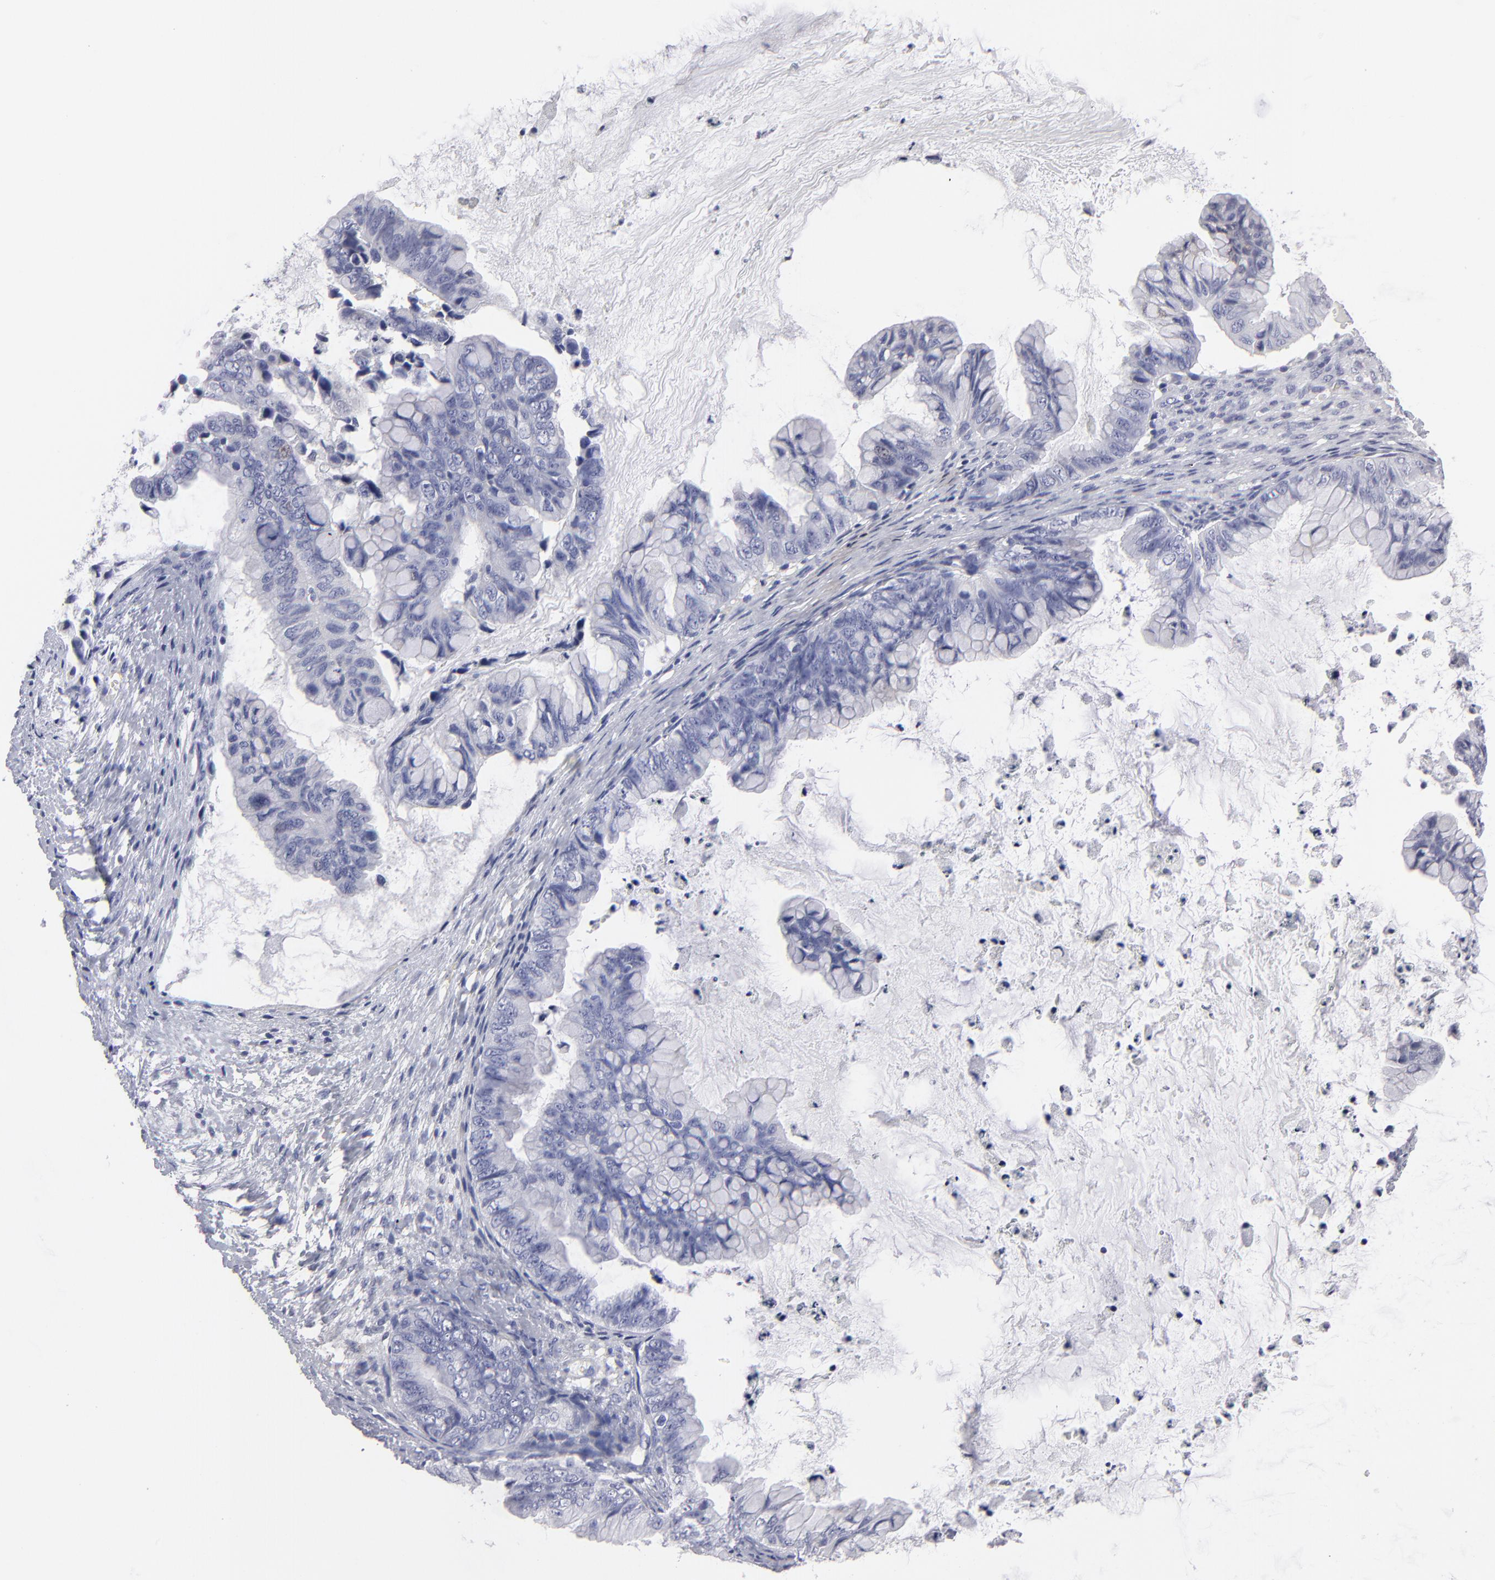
{"staining": {"intensity": "negative", "quantity": "none", "location": "none"}, "tissue": "ovarian cancer", "cell_type": "Tumor cells", "image_type": "cancer", "snomed": [{"axis": "morphology", "description": "Cystadenocarcinoma, mucinous, NOS"}, {"axis": "topography", "description": "Ovary"}], "caption": "Immunohistochemical staining of ovarian cancer shows no significant staining in tumor cells.", "gene": "CADM3", "patient": {"sex": "female", "age": 36}}